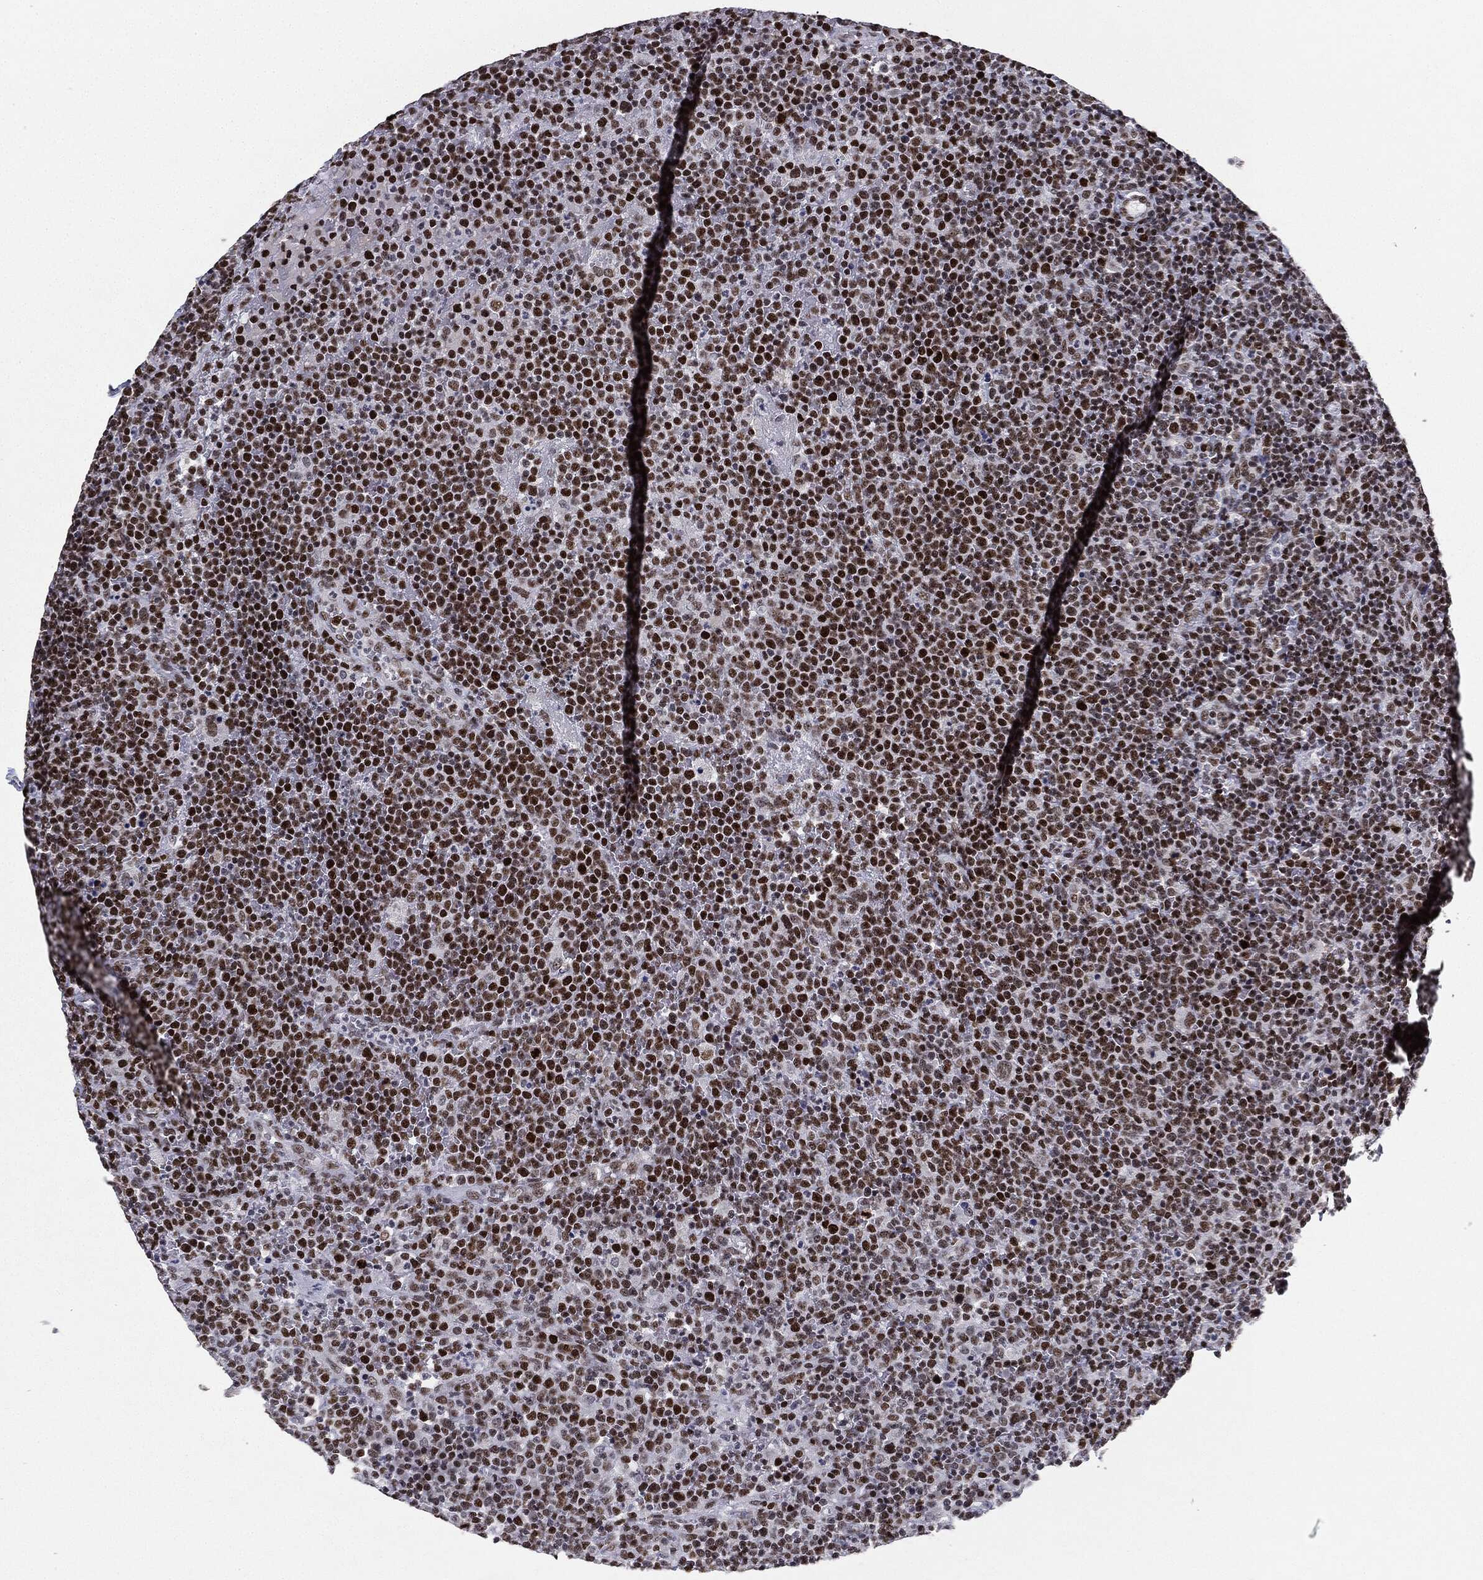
{"staining": {"intensity": "strong", "quantity": ">75%", "location": "nuclear"}, "tissue": "lymphoma", "cell_type": "Tumor cells", "image_type": "cancer", "snomed": [{"axis": "morphology", "description": "Malignant lymphoma, non-Hodgkin's type, High grade"}, {"axis": "topography", "description": "Lymph node"}], "caption": "Lymphoma tissue reveals strong nuclear expression in approximately >75% of tumor cells", "gene": "MDC1", "patient": {"sex": "male", "age": 61}}